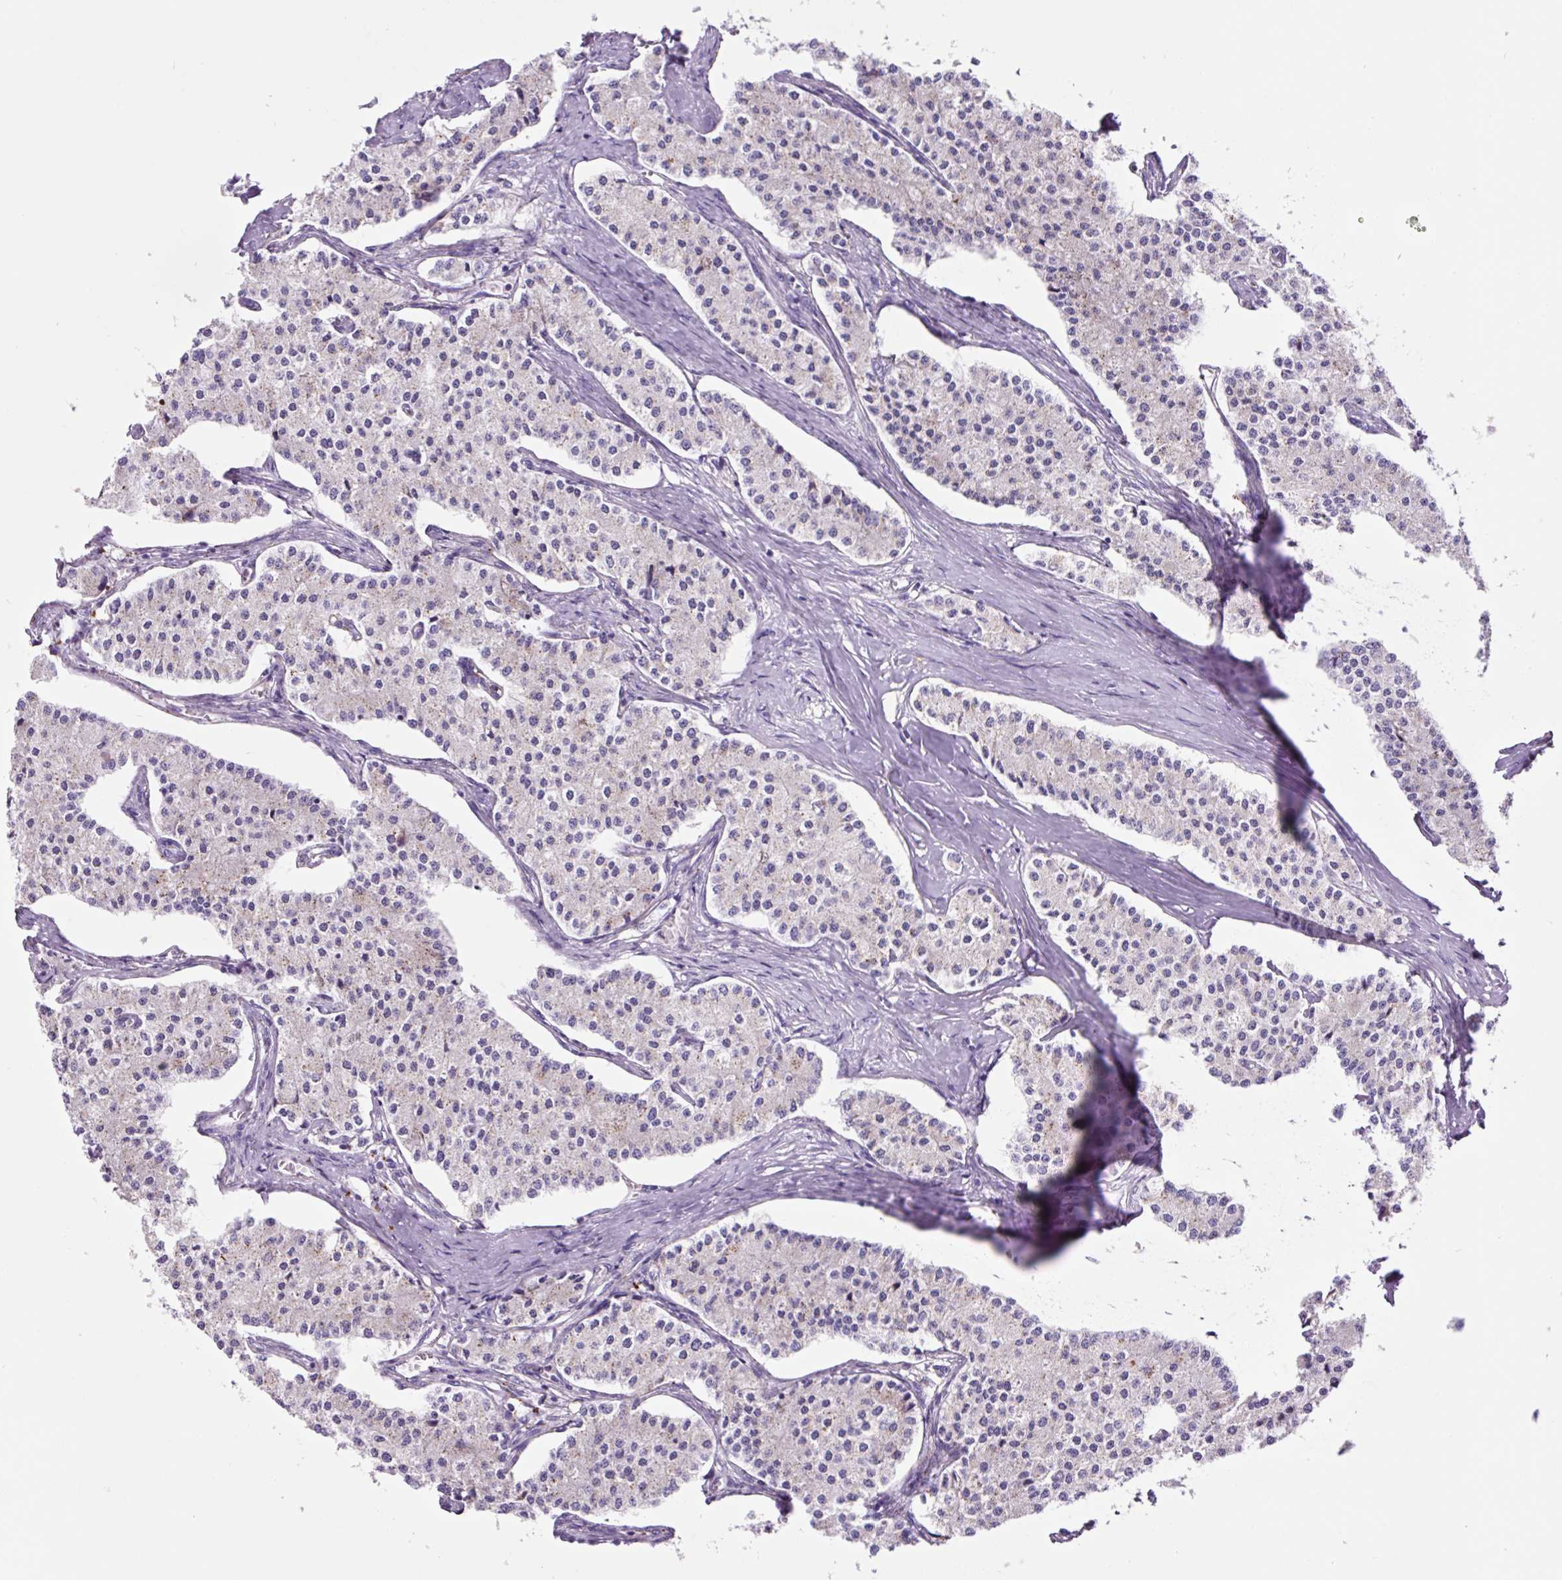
{"staining": {"intensity": "negative", "quantity": "none", "location": "none"}, "tissue": "carcinoid", "cell_type": "Tumor cells", "image_type": "cancer", "snomed": [{"axis": "morphology", "description": "Carcinoid, malignant, NOS"}, {"axis": "topography", "description": "Colon"}], "caption": "High power microscopy image of an immunohistochemistry micrograph of carcinoid, revealing no significant positivity in tumor cells.", "gene": "LCN10", "patient": {"sex": "female", "age": 52}}